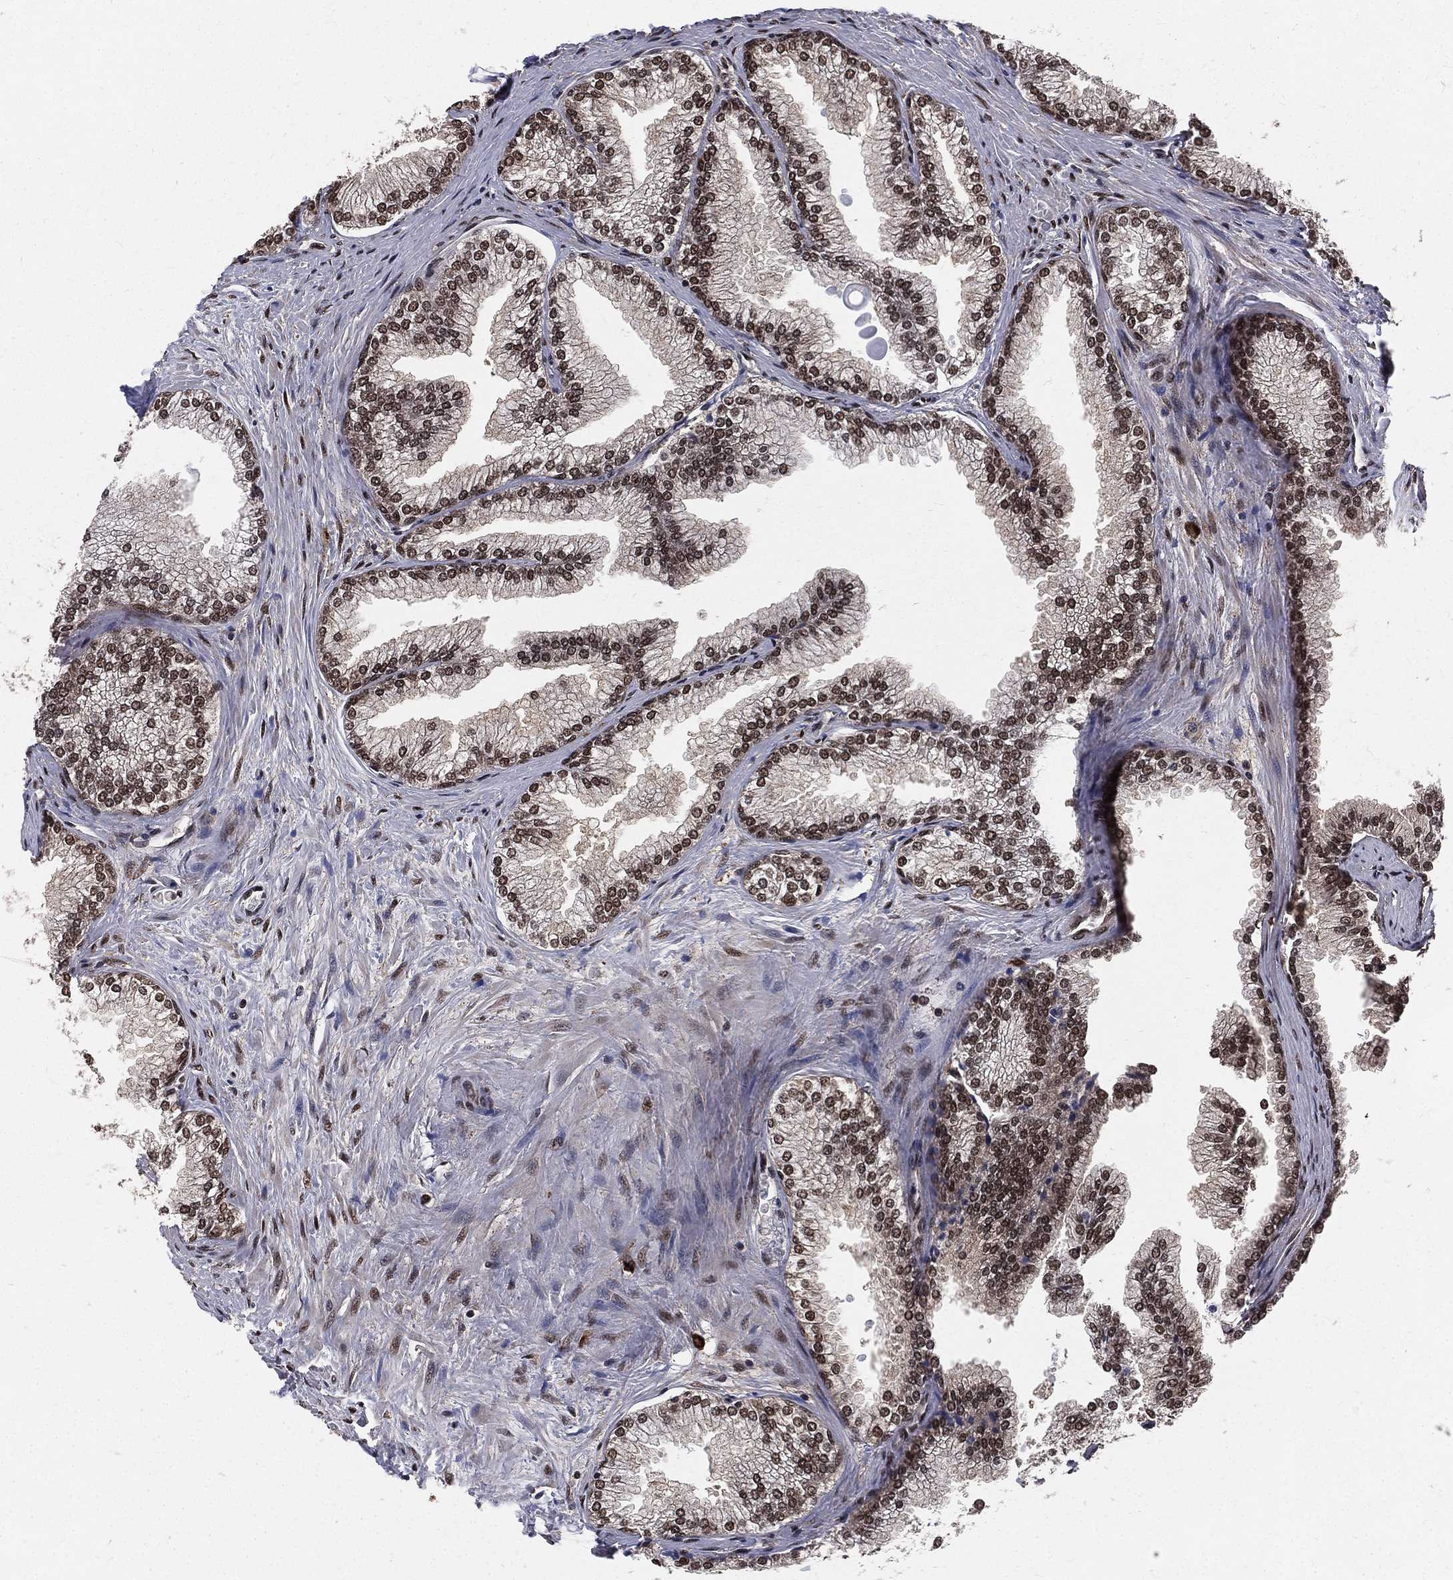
{"staining": {"intensity": "strong", "quantity": ">75%", "location": "nuclear"}, "tissue": "prostate", "cell_type": "Glandular cells", "image_type": "normal", "snomed": [{"axis": "morphology", "description": "Normal tissue, NOS"}, {"axis": "topography", "description": "Prostate"}], "caption": "About >75% of glandular cells in benign human prostate display strong nuclear protein positivity as visualized by brown immunohistochemical staining.", "gene": "COPS4", "patient": {"sex": "male", "age": 72}}